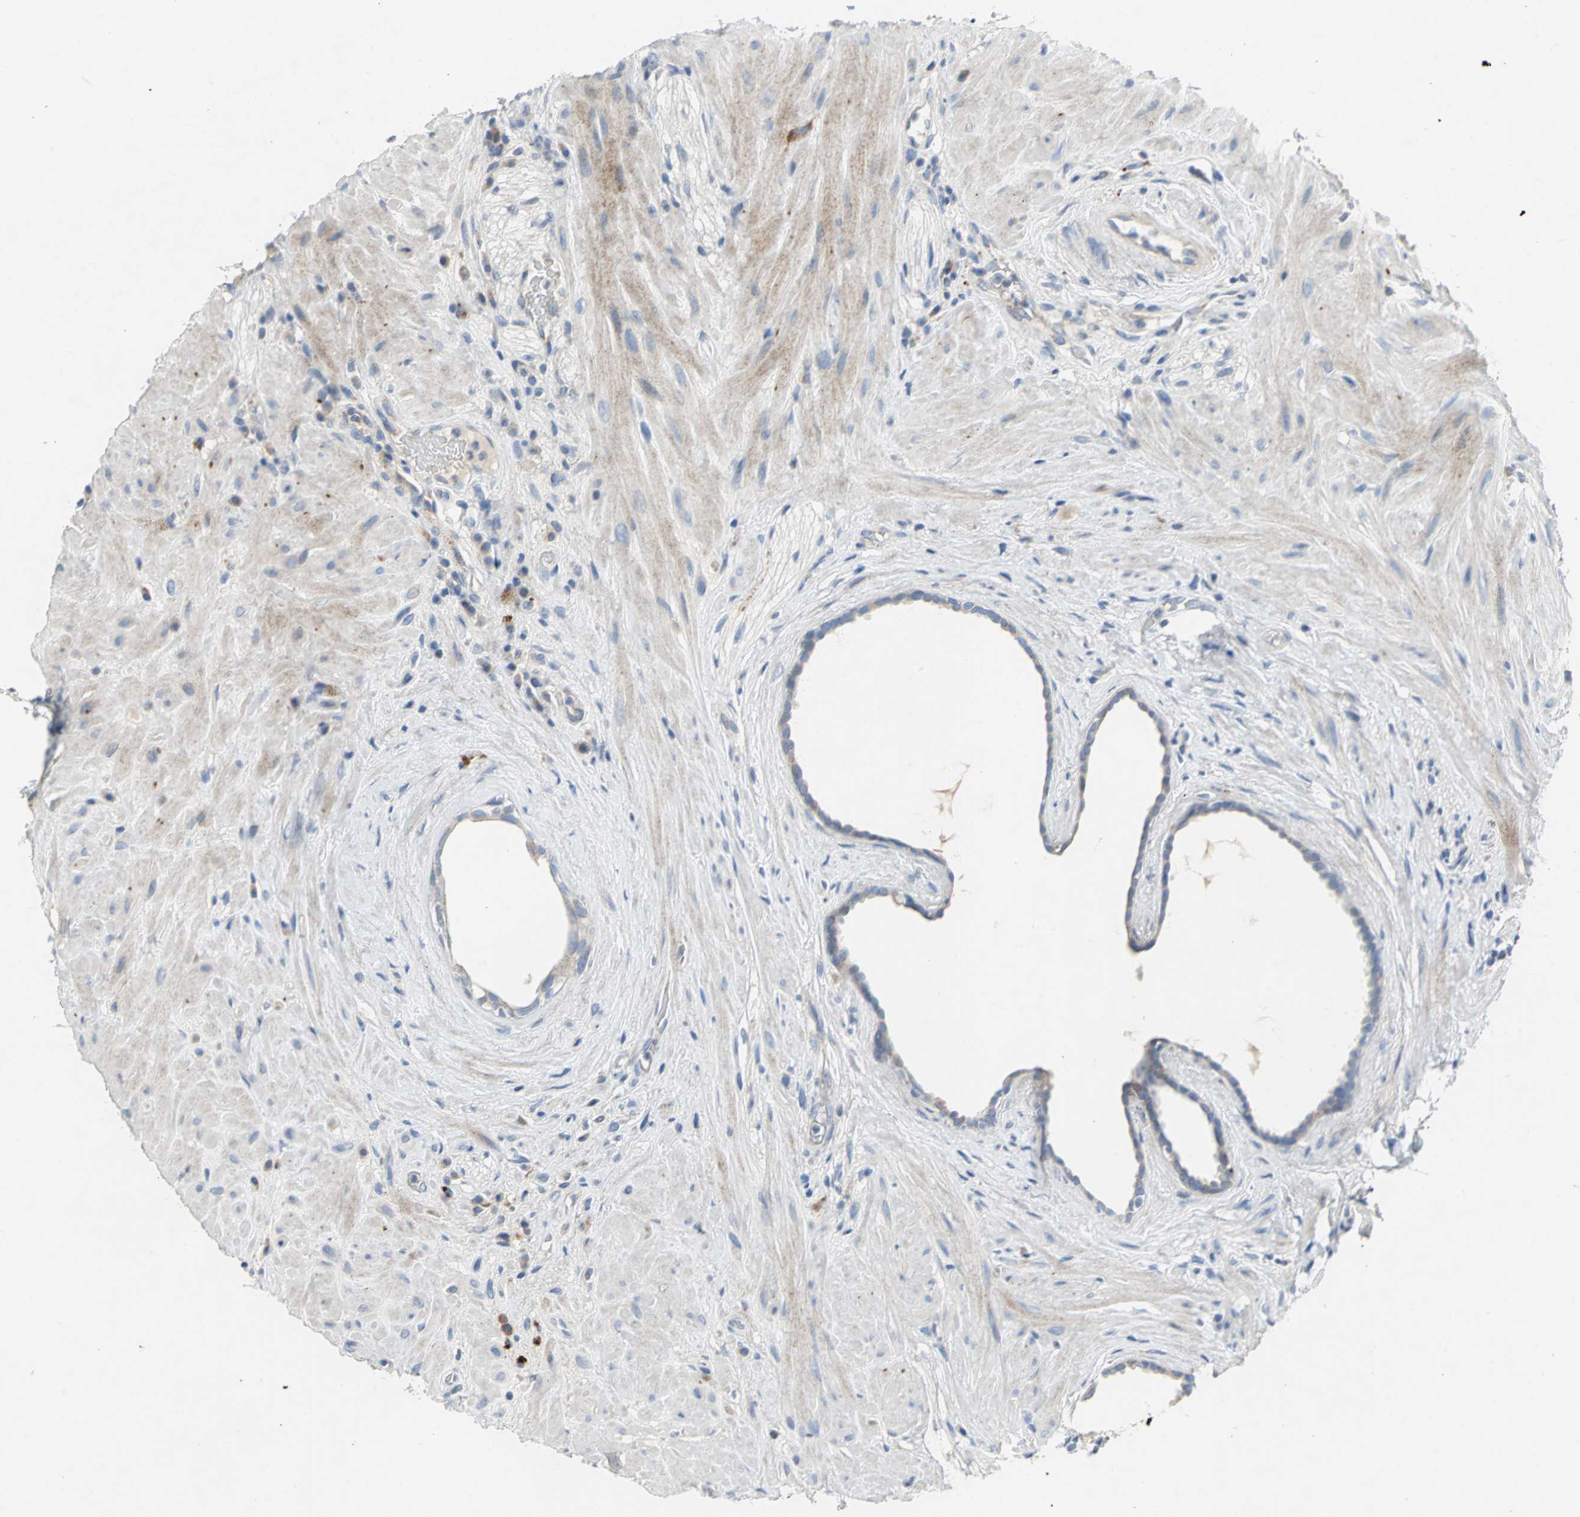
{"staining": {"intensity": "weak", "quantity": ">75%", "location": "cytoplasmic/membranous"}, "tissue": "seminal vesicle", "cell_type": "Glandular cells", "image_type": "normal", "snomed": [{"axis": "morphology", "description": "Normal tissue, NOS"}, {"axis": "topography", "description": "Seminal veicle"}], "caption": "High-power microscopy captured an immunohistochemistry (IHC) histopathology image of unremarkable seminal vesicle, revealing weak cytoplasmic/membranous staining in approximately >75% of glandular cells.", "gene": "SPPL2B", "patient": {"sex": "male", "age": 61}}